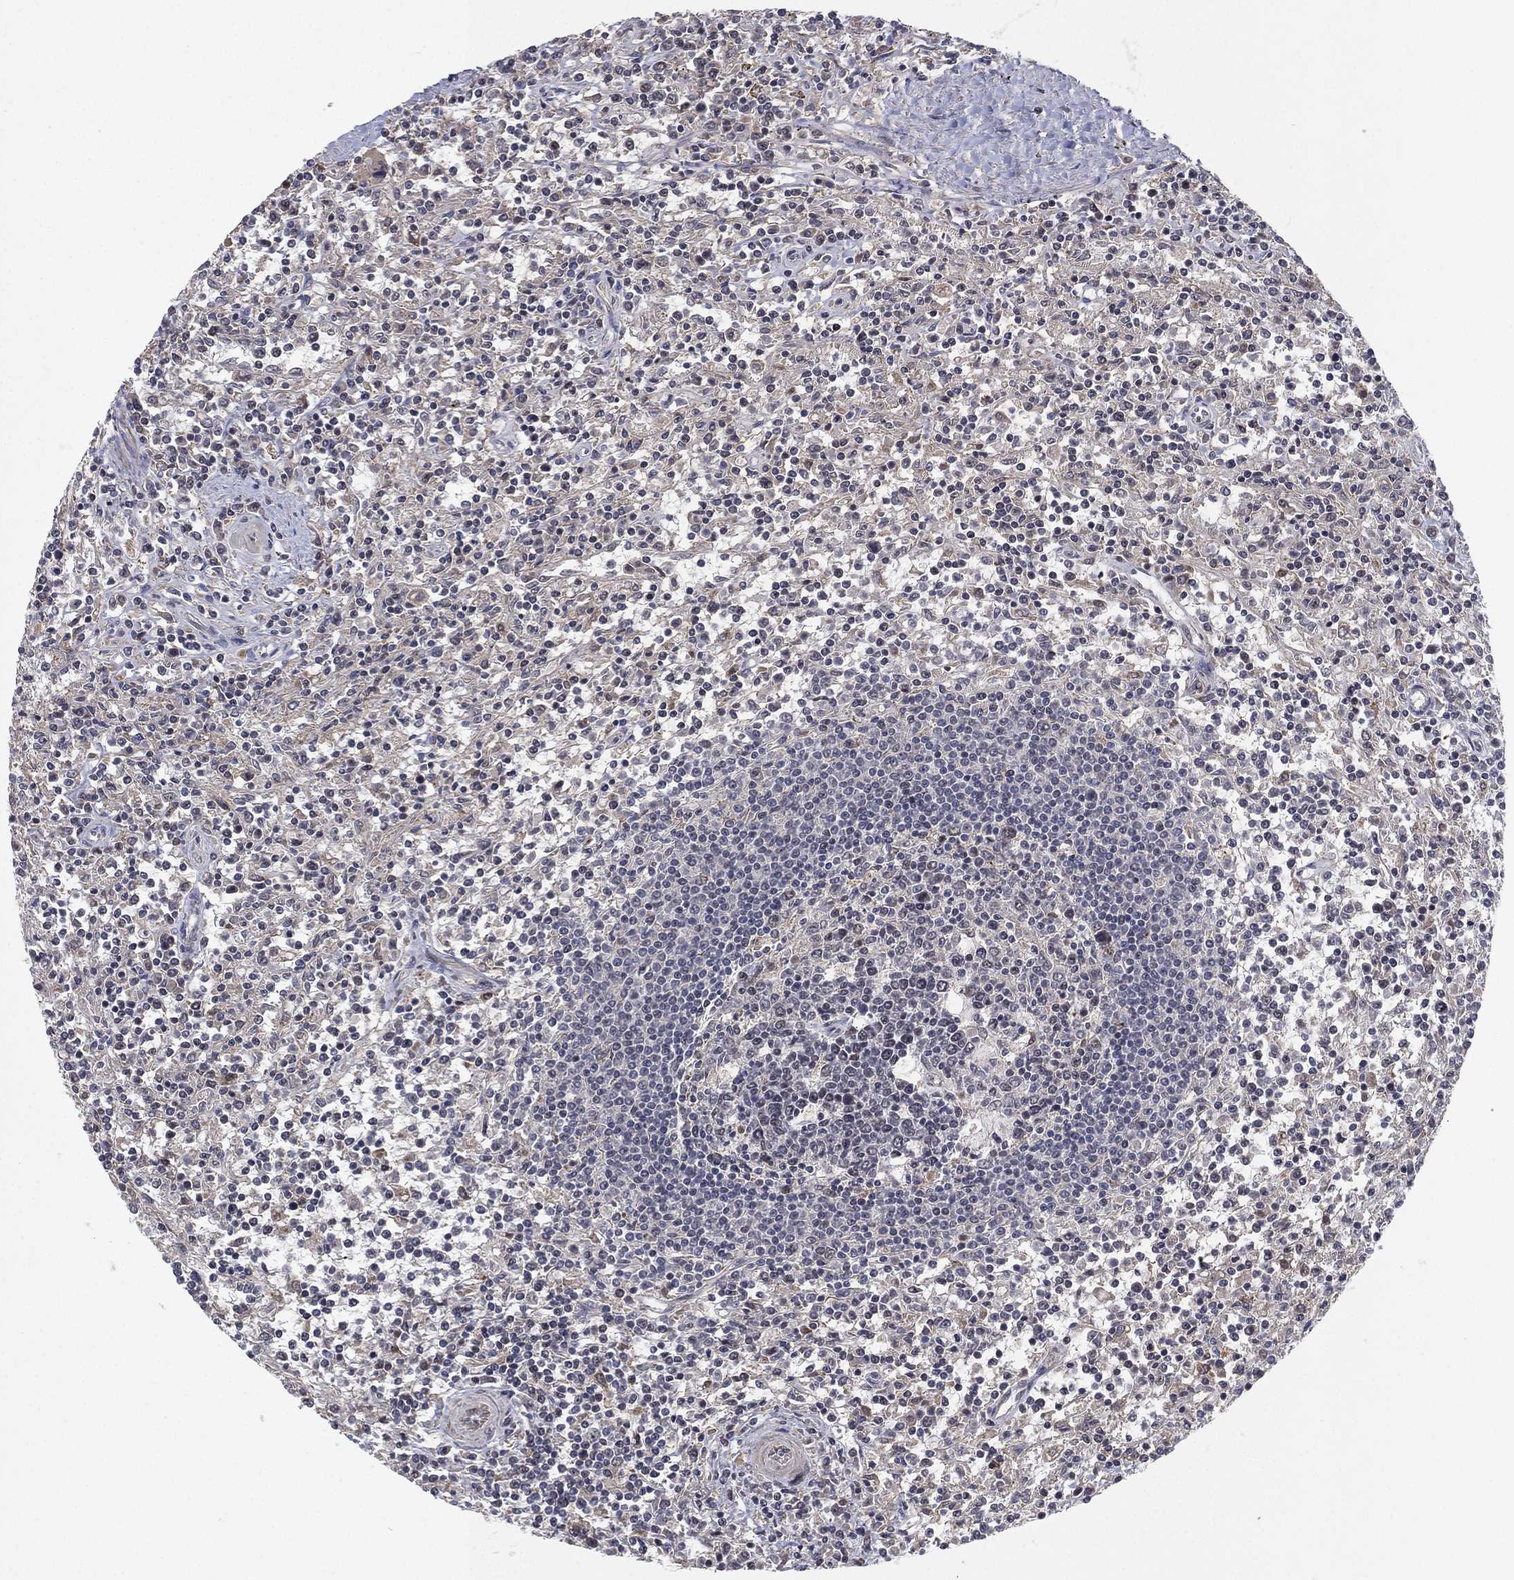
{"staining": {"intensity": "negative", "quantity": "none", "location": "none"}, "tissue": "lymphoma", "cell_type": "Tumor cells", "image_type": "cancer", "snomed": [{"axis": "morphology", "description": "Malignant lymphoma, non-Hodgkin's type, Low grade"}, {"axis": "topography", "description": "Spleen"}], "caption": "This is an immunohistochemistry (IHC) histopathology image of human lymphoma. There is no expression in tumor cells.", "gene": "DGCR8", "patient": {"sex": "male", "age": 62}}